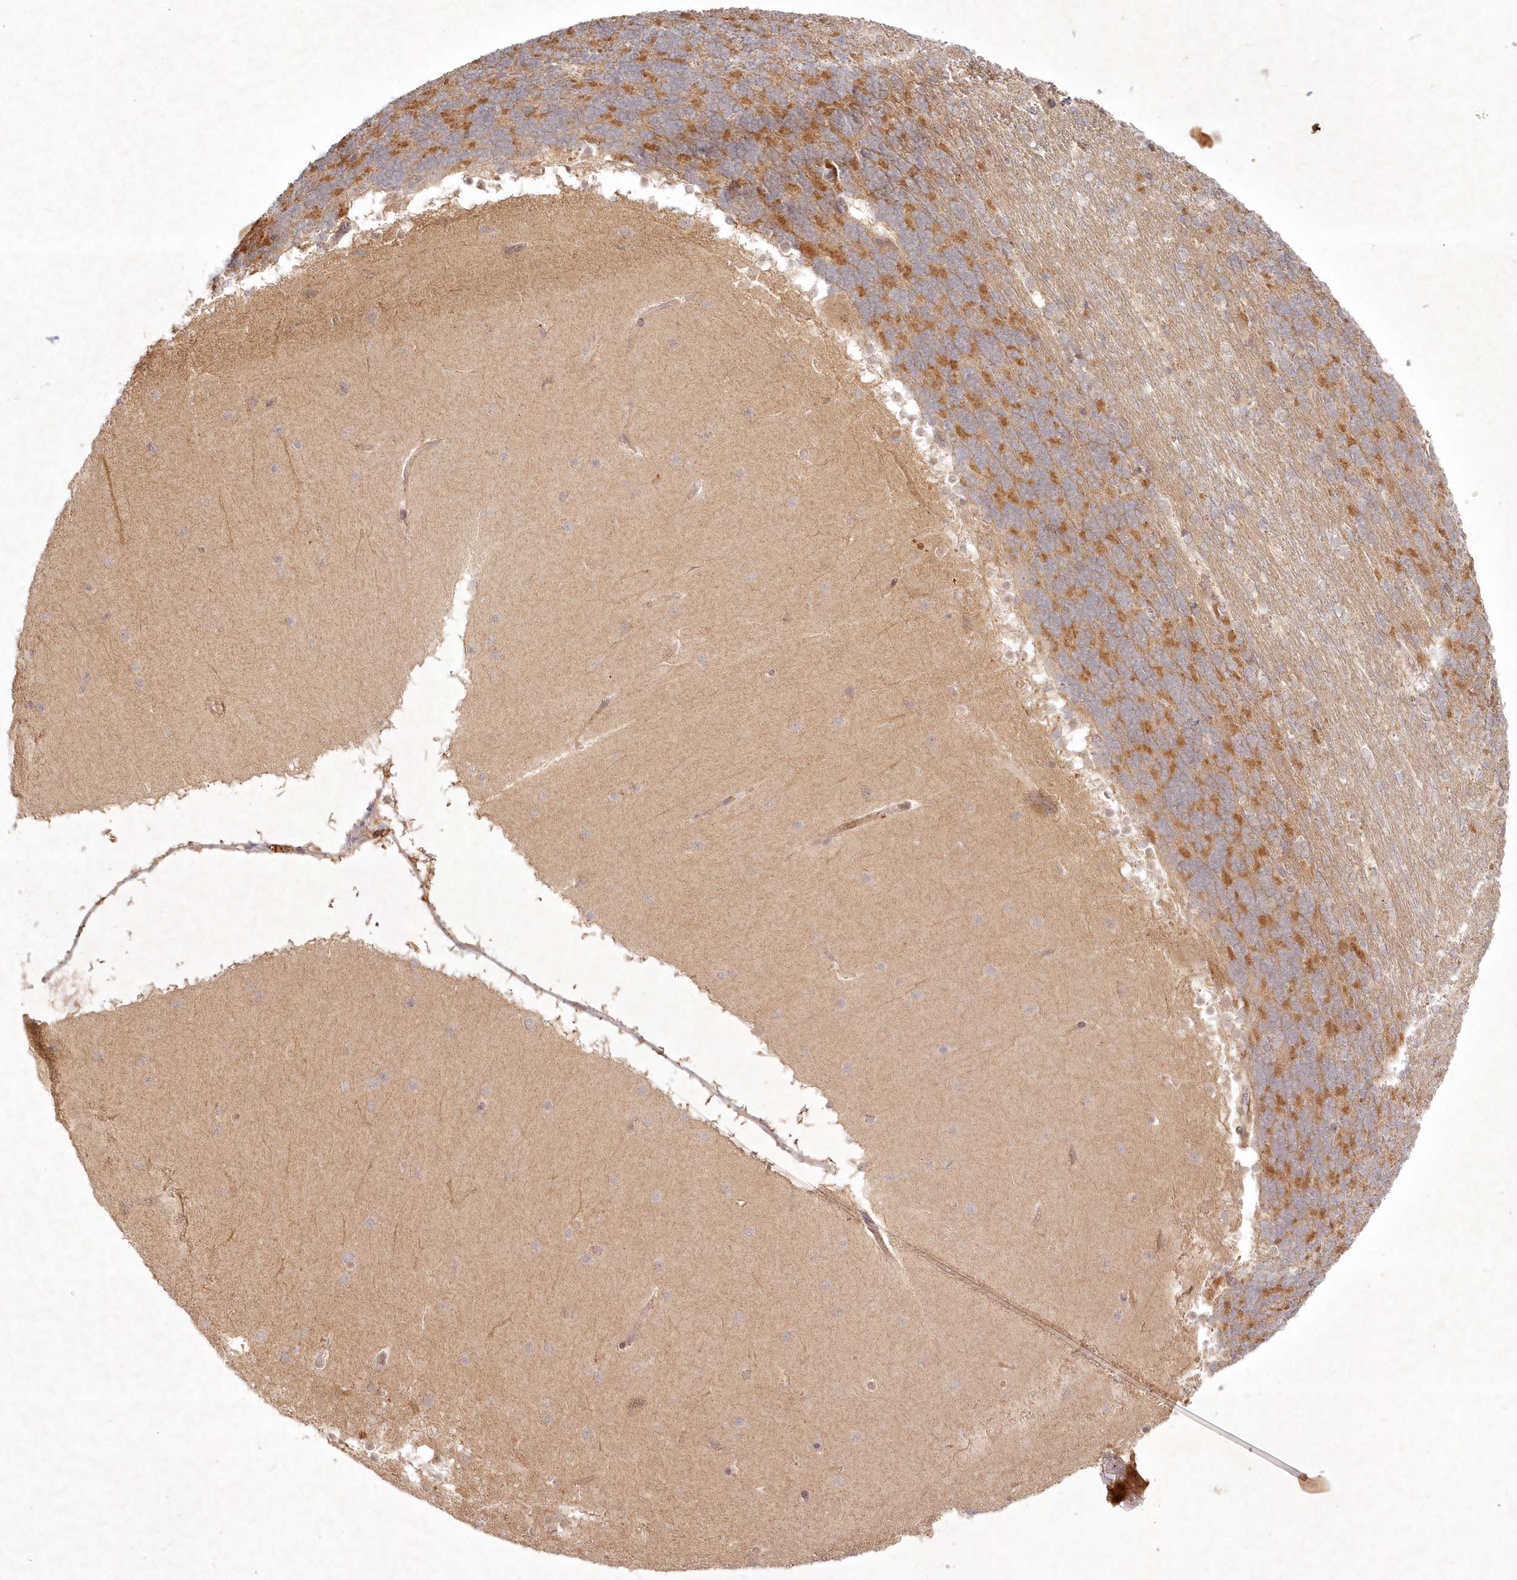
{"staining": {"intensity": "moderate", "quantity": "25%-75%", "location": "cytoplasmic/membranous"}, "tissue": "cerebellum", "cell_type": "Cells in granular layer", "image_type": "normal", "snomed": [{"axis": "morphology", "description": "Normal tissue, NOS"}, {"axis": "topography", "description": "Cerebellum"}], "caption": "This histopathology image exhibits immunohistochemistry staining of normal human cerebellum, with medium moderate cytoplasmic/membranous positivity in approximately 25%-75% of cells in granular layer.", "gene": "TOGARAM2", "patient": {"sex": "female", "age": 19}}